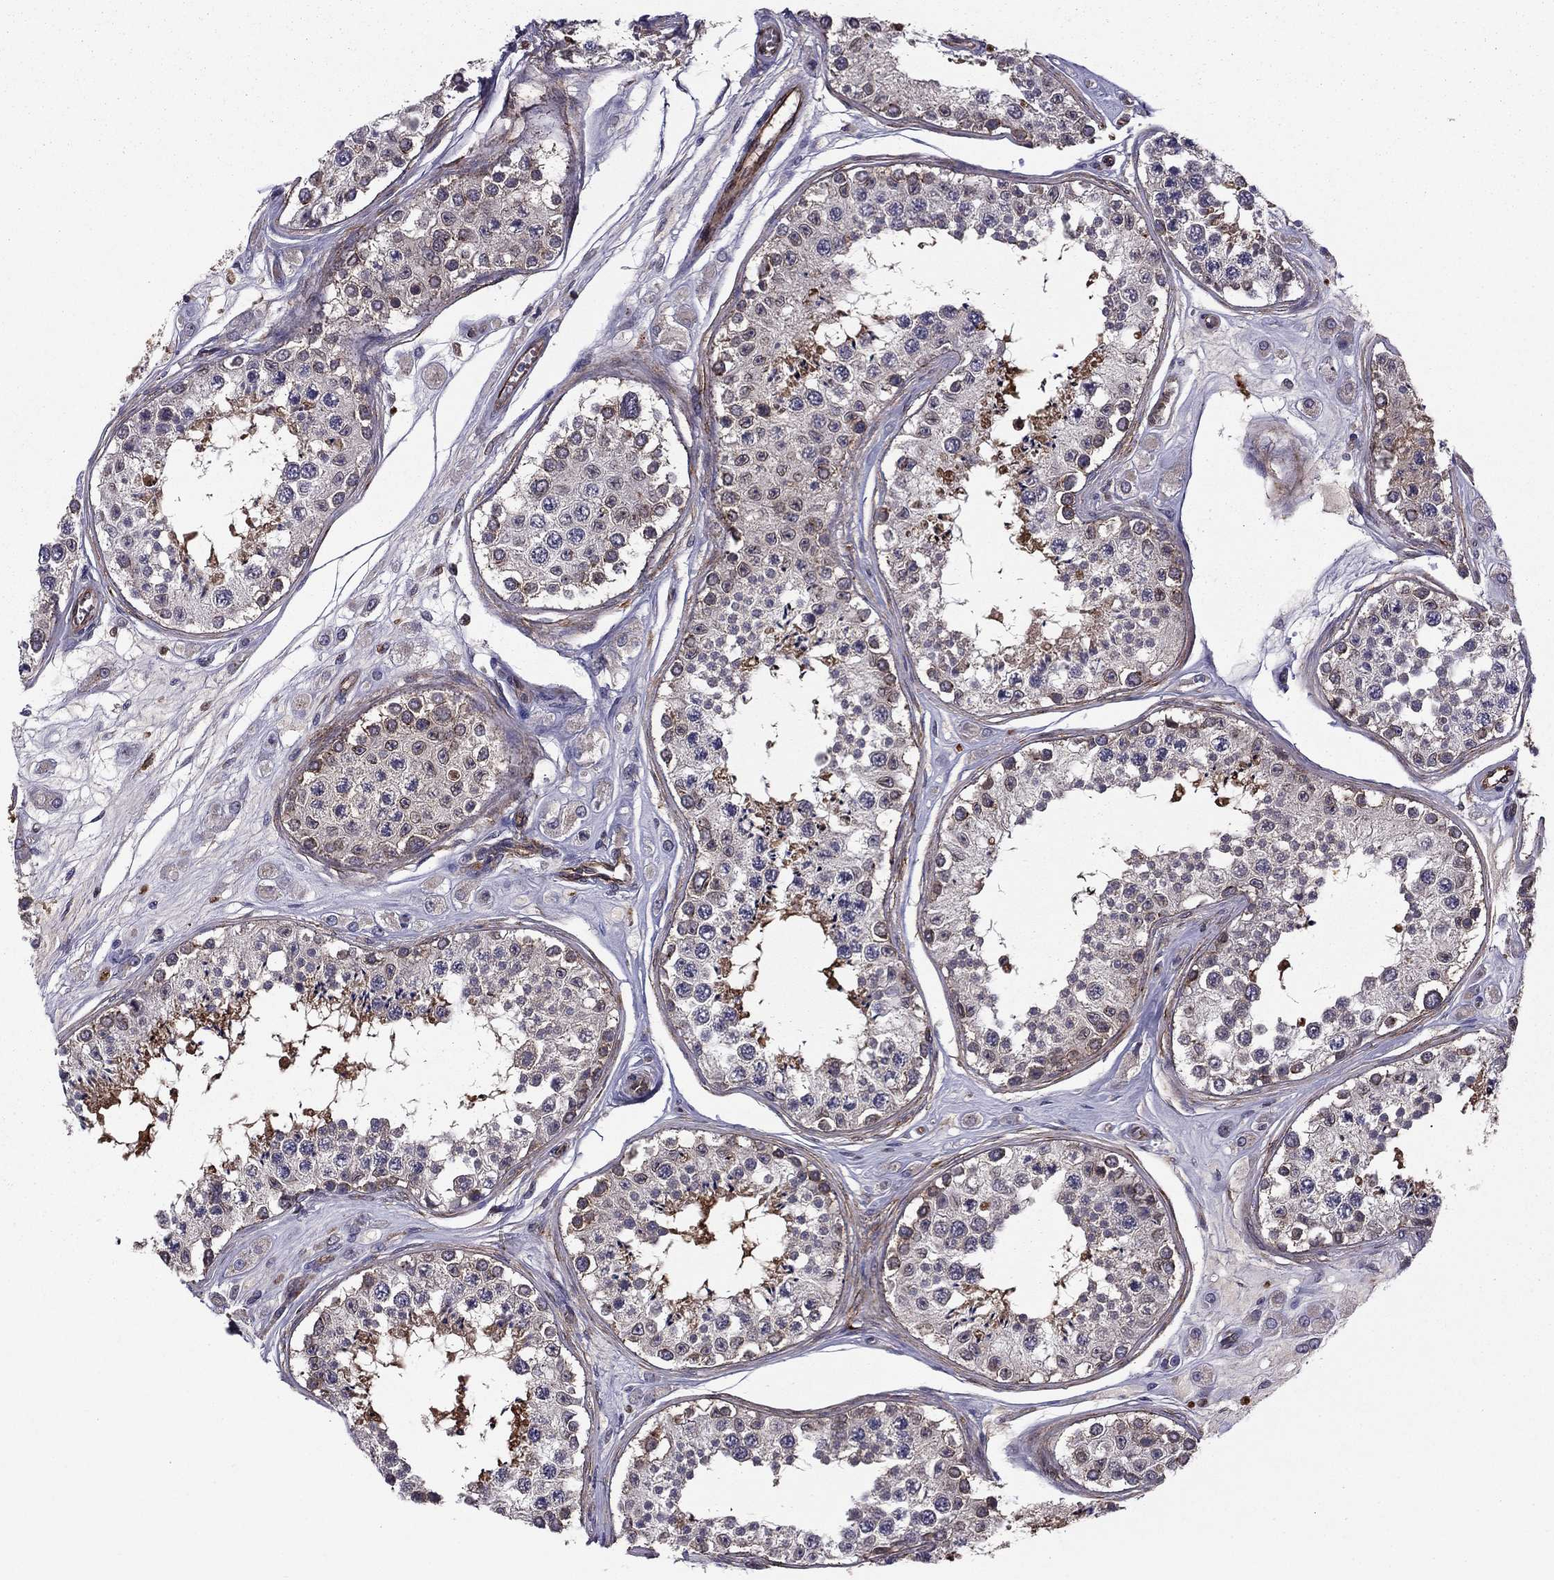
{"staining": {"intensity": "strong", "quantity": "25%-75%", "location": "cytoplasmic/membranous"}, "tissue": "testis", "cell_type": "Cells in seminiferous ducts", "image_type": "normal", "snomed": [{"axis": "morphology", "description": "Normal tissue, NOS"}, {"axis": "topography", "description": "Testis"}], "caption": "Strong cytoplasmic/membranous expression for a protein is present in approximately 25%-75% of cells in seminiferous ducts of benign testis using IHC.", "gene": "SHMT1", "patient": {"sex": "male", "age": 25}}